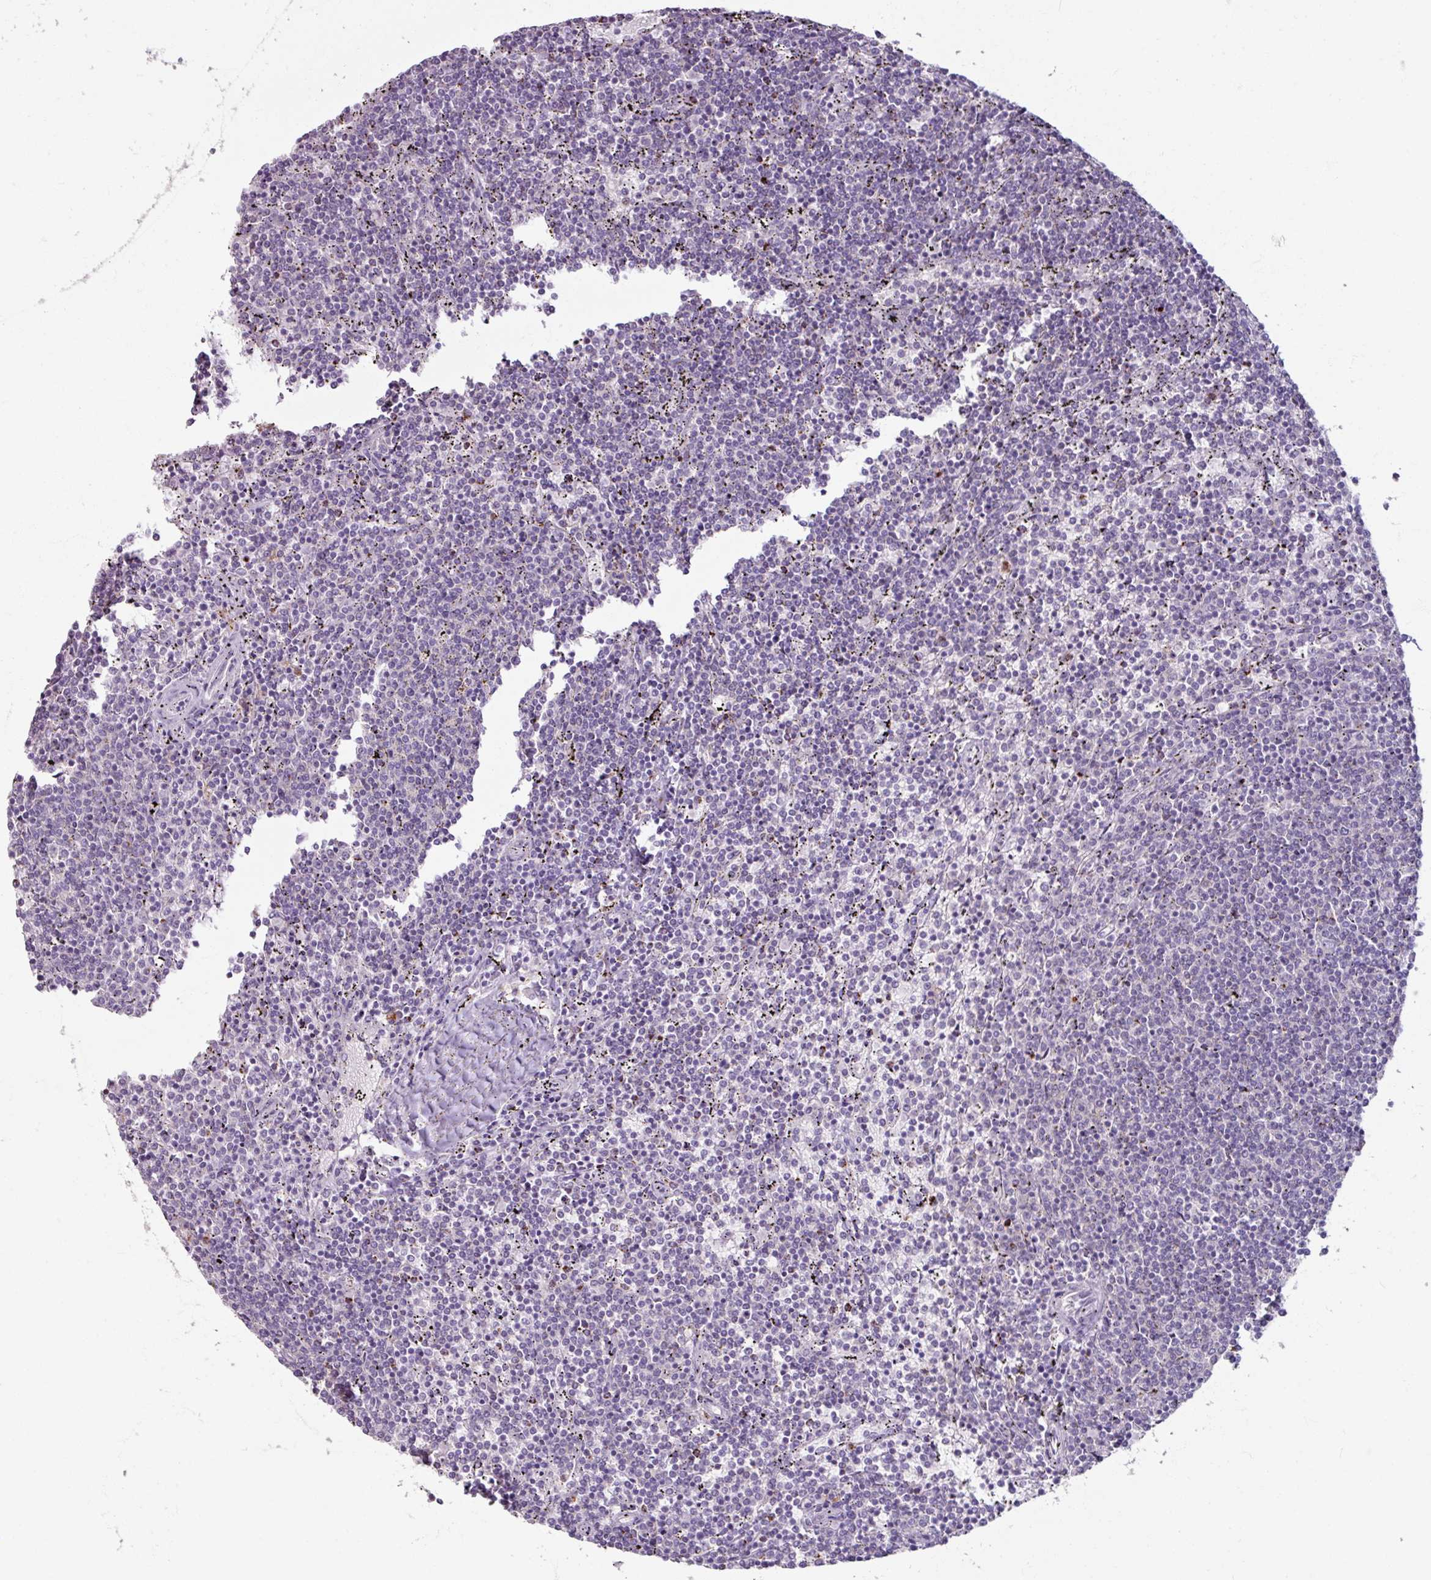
{"staining": {"intensity": "negative", "quantity": "none", "location": "none"}, "tissue": "lymphoma", "cell_type": "Tumor cells", "image_type": "cancer", "snomed": [{"axis": "morphology", "description": "Malignant lymphoma, non-Hodgkin's type, Low grade"}, {"axis": "topography", "description": "Spleen"}], "caption": "Tumor cells are negative for protein expression in human lymphoma.", "gene": "SLC27A5", "patient": {"sex": "female", "age": 50}}